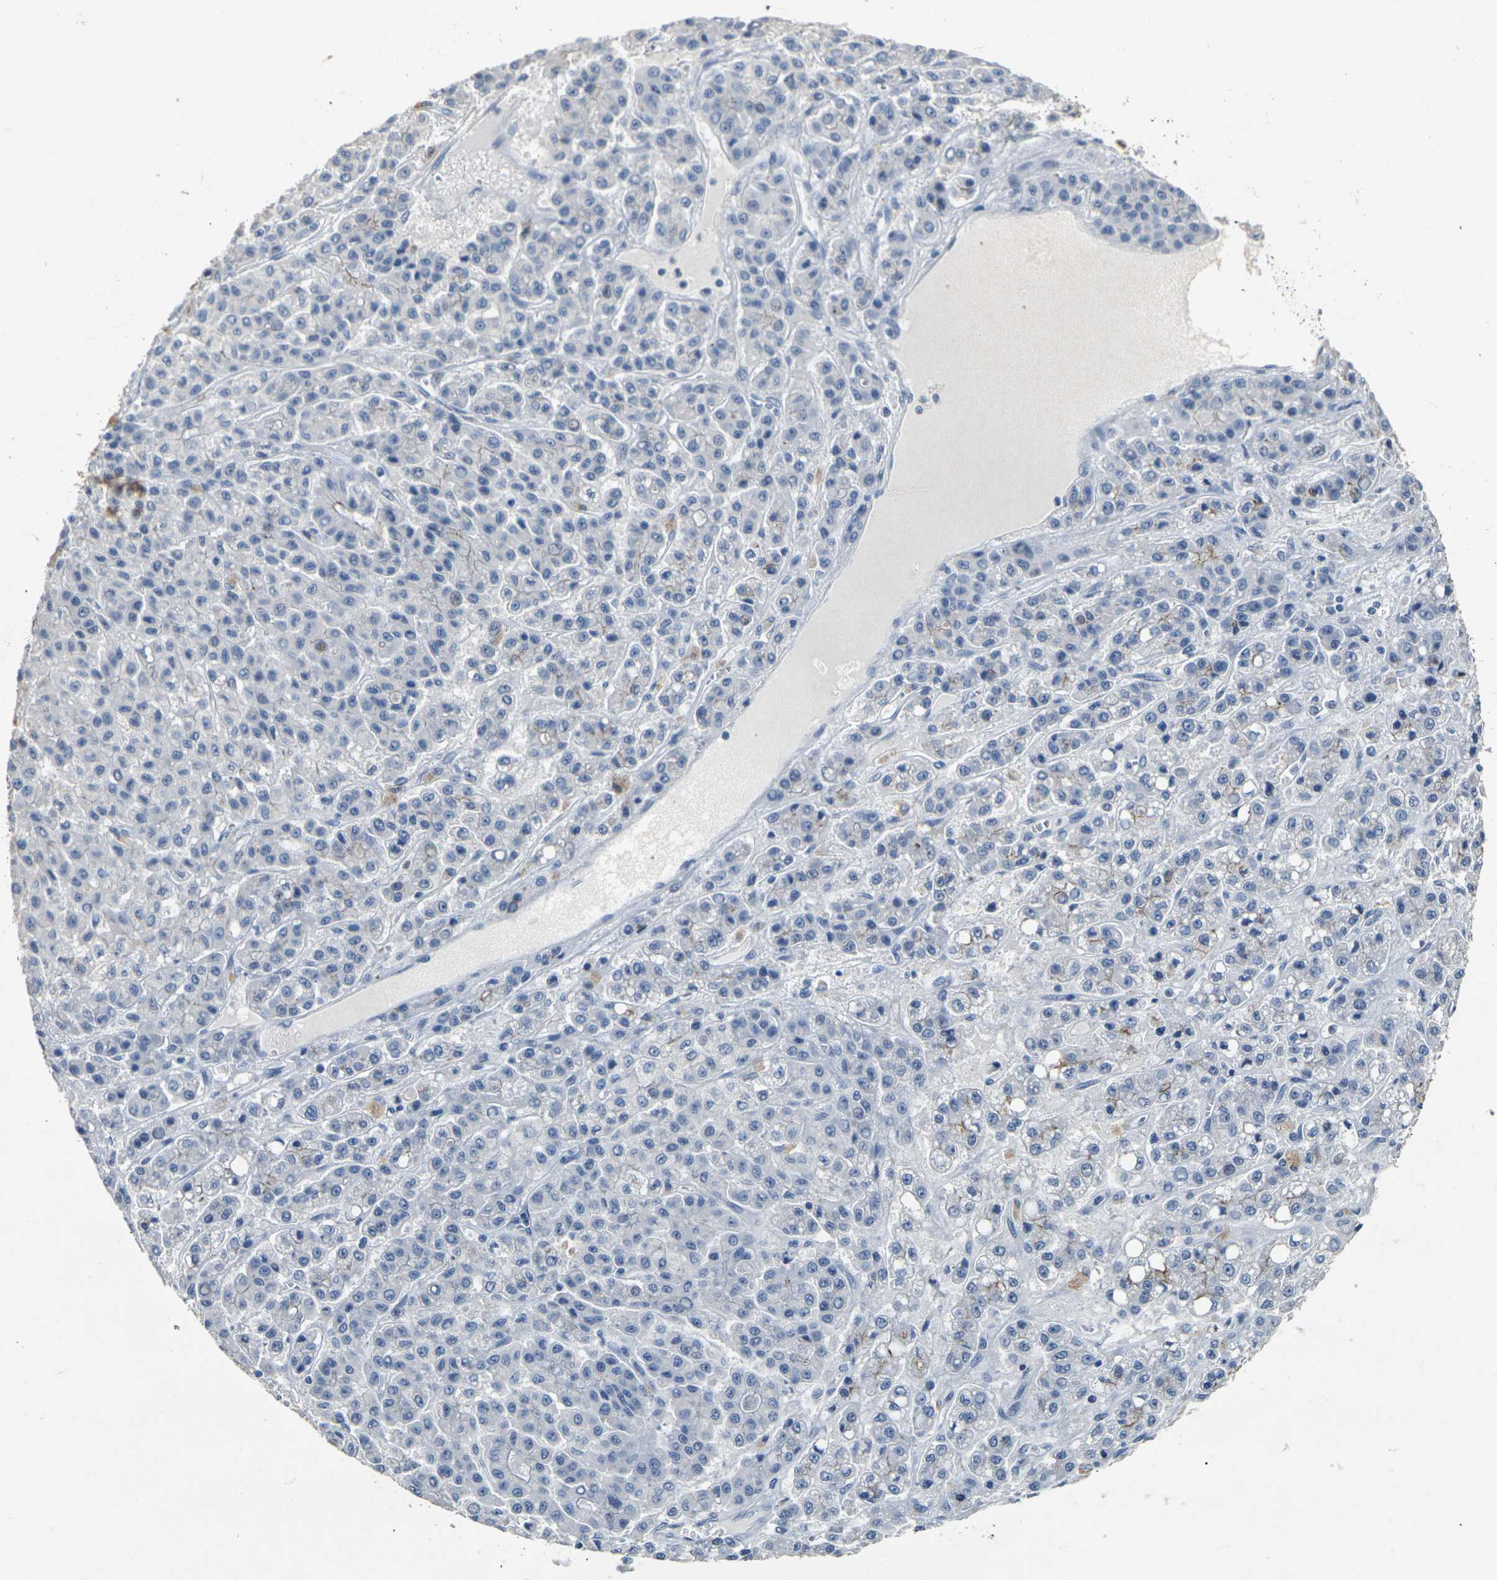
{"staining": {"intensity": "negative", "quantity": "none", "location": "none"}, "tissue": "liver cancer", "cell_type": "Tumor cells", "image_type": "cancer", "snomed": [{"axis": "morphology", "description": "Carcinoma, Hepatocellular, NOS"}, {"axis": "topography", "description": "Liver"}], "caption": "IHC micrograph of neoplastic tissue: liver cancer stained with DAB exhibits no significant protein staining in tumor cells.", "gene": "CLDN7", "patient": {"sex": "male", "age": 70}}